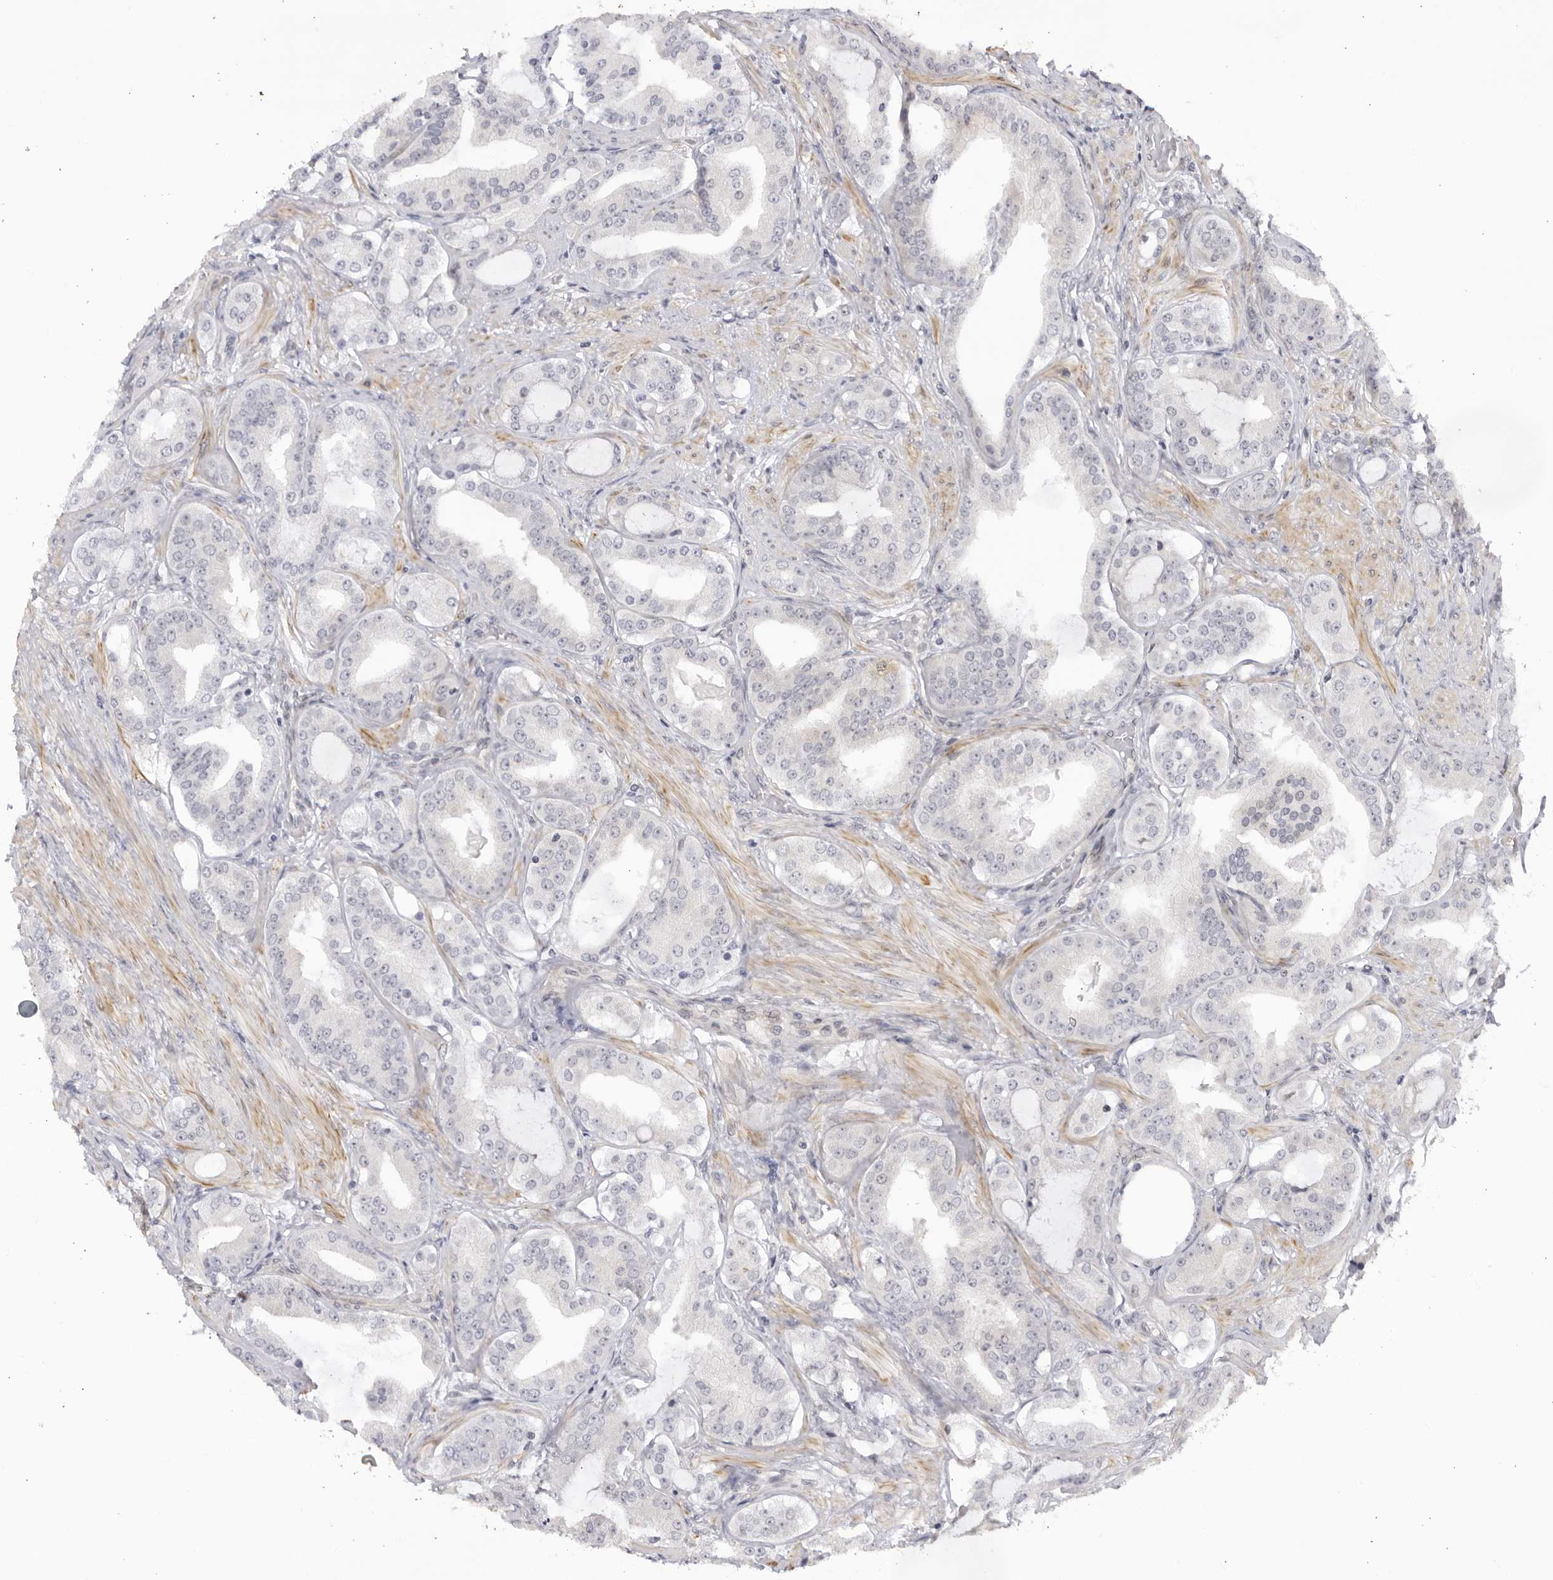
{"staining": {"intensity": "negative", "quantity": "none", "location": "none"}, "tissue": "prostate cancer", "cell_type": "Tumor cells", "image_type": "cancer", "snomed": [{"axis": "morphology", "description": "Adenocarcinoma, High grade"}, {"axis": "topography", "description": "Prostate"}], "caption": "Human prostate cancer (high-grade adenocarcinoma) stained for a protein using immunohistochemistry (IHC) exhibits no positivity in tumor cells.", "gene": "CNBD1", "patient": {"sex": "male", "age": 60}}